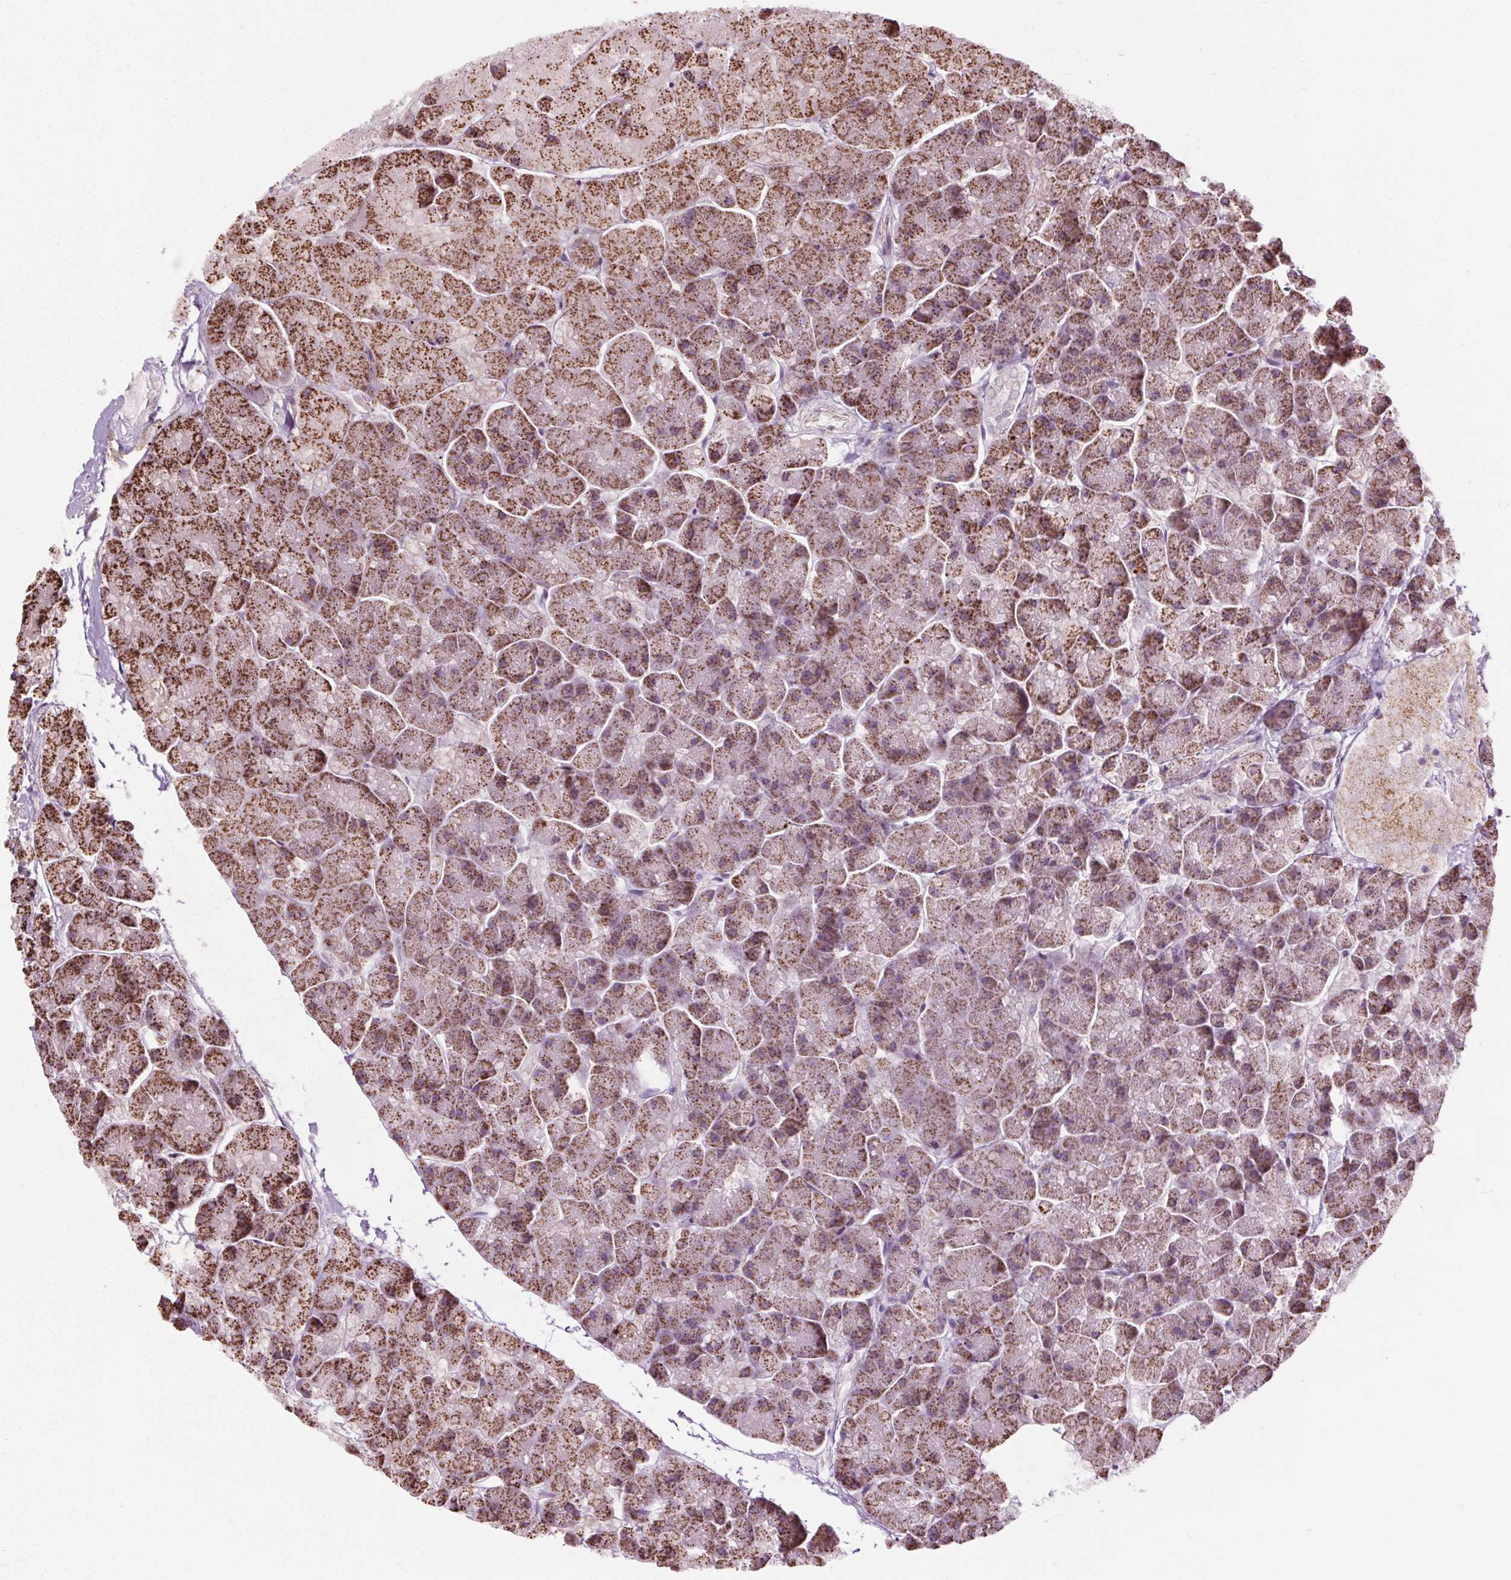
{"staining": {"intensity": "moderate", "quantity": ">75%", "location": "cytoplasmic/membranous"}, "tissue": "pancreas", "cell_type": "Exocrine glandular cells", "image_type": "normal", "snomed": [{"axis": "morphology", "description": "Normal tissue, NOS"}, {"axis": "topography", "description": "Pancreas"}, {"axis": "topography", "description": "Peripheral nerve tissue"}], "caption": "Approximately >75% of exocrine glandular cells in normal pancreas demonstrate moderate cytoplasmic/membranous protein staining as visualized by brown immunohistochemical staining.", "gene": "LFNG", "patient": {"sex": "male", "age": 54}}